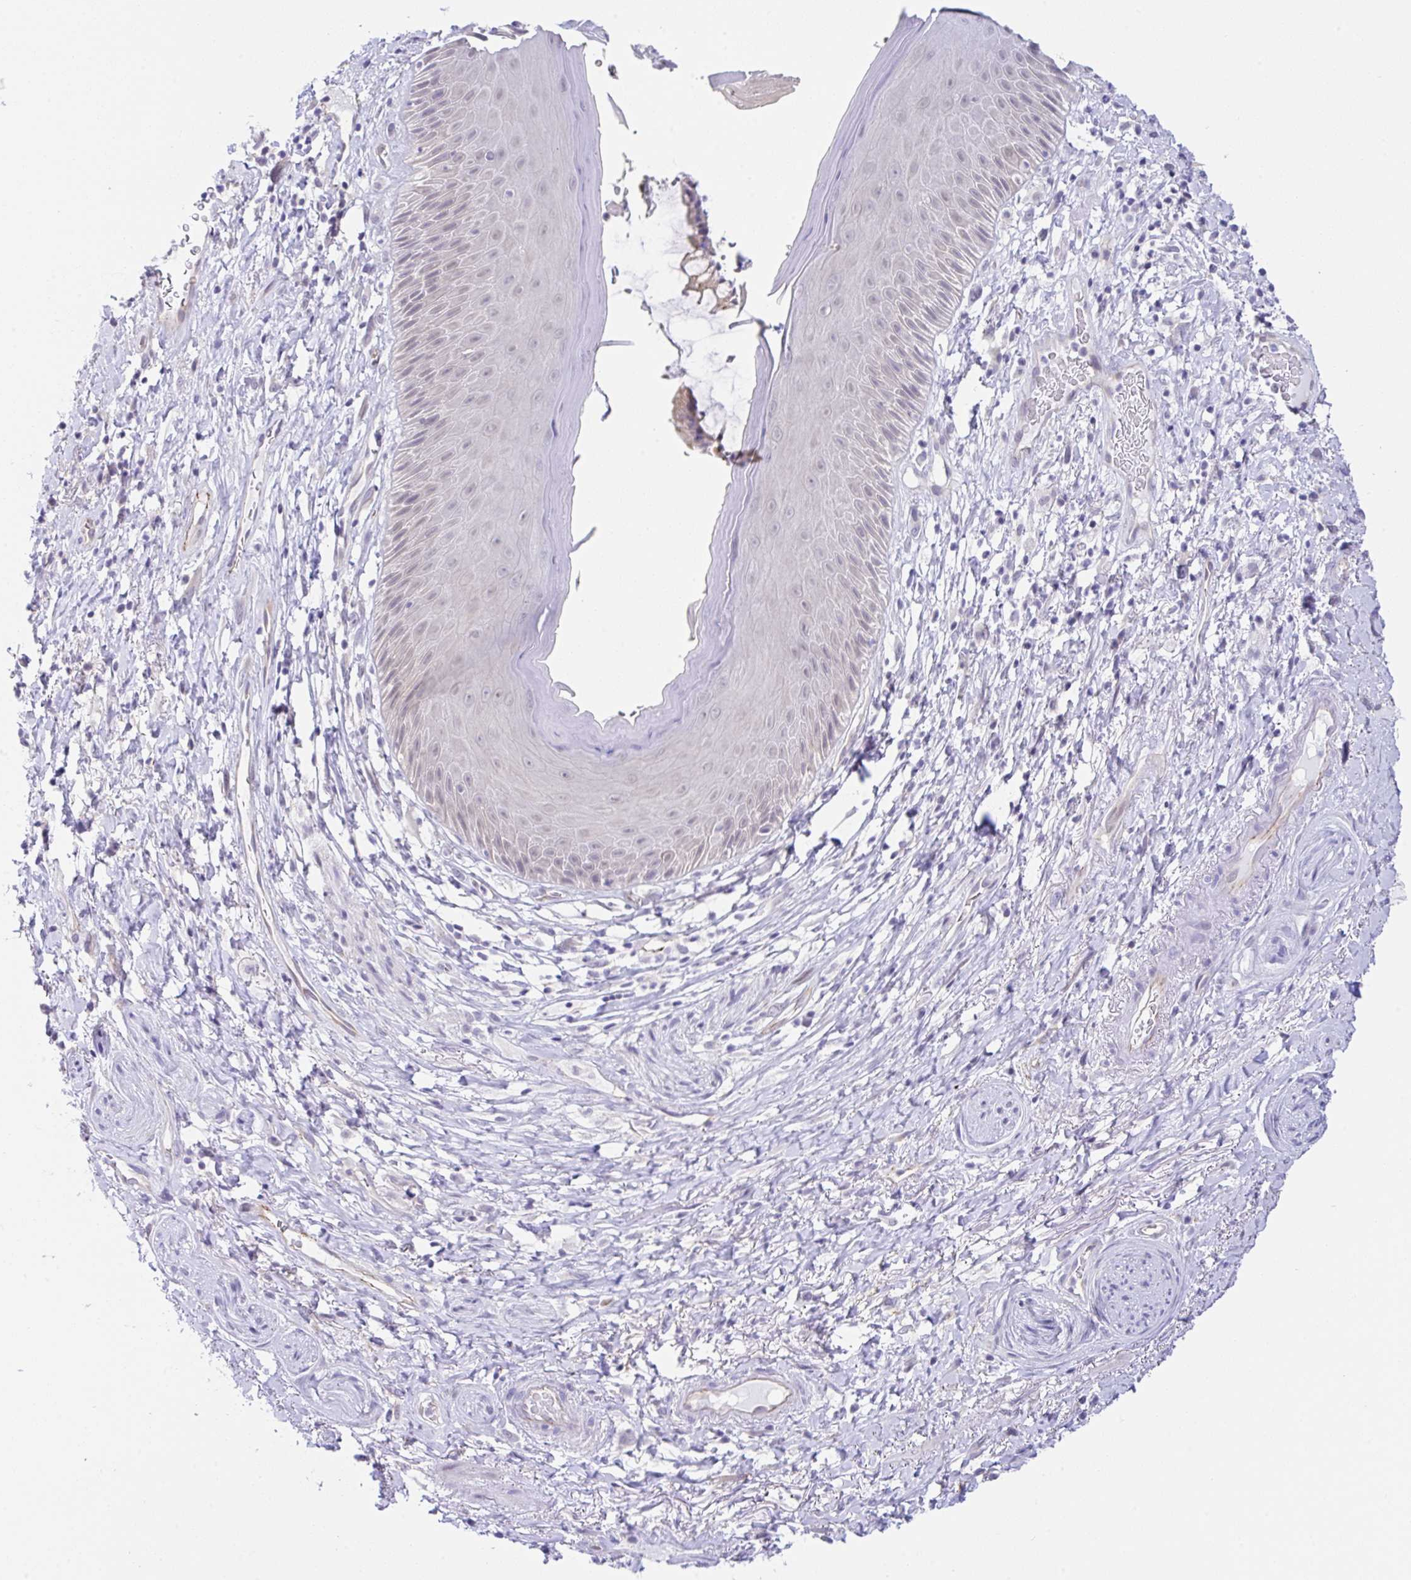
{"staining": {"intensity": "negative", "quantity": "none", "location": "none"}, "tissue": "skin", "cell_type": "Epidermal cells", "image_type": "normal", "snomed": [{"axis": "morphology", "description": "Normal tissue, NOS"}, {"axis": "topography", "description": "Anal"}], "caption": "An immunohistochemistry photomicrograph of unremarkable skin is shown. There is no staining in epidermal cells of skin.", "gene": "CGNL1", "patient": {"sex": "male", "age": 78}}